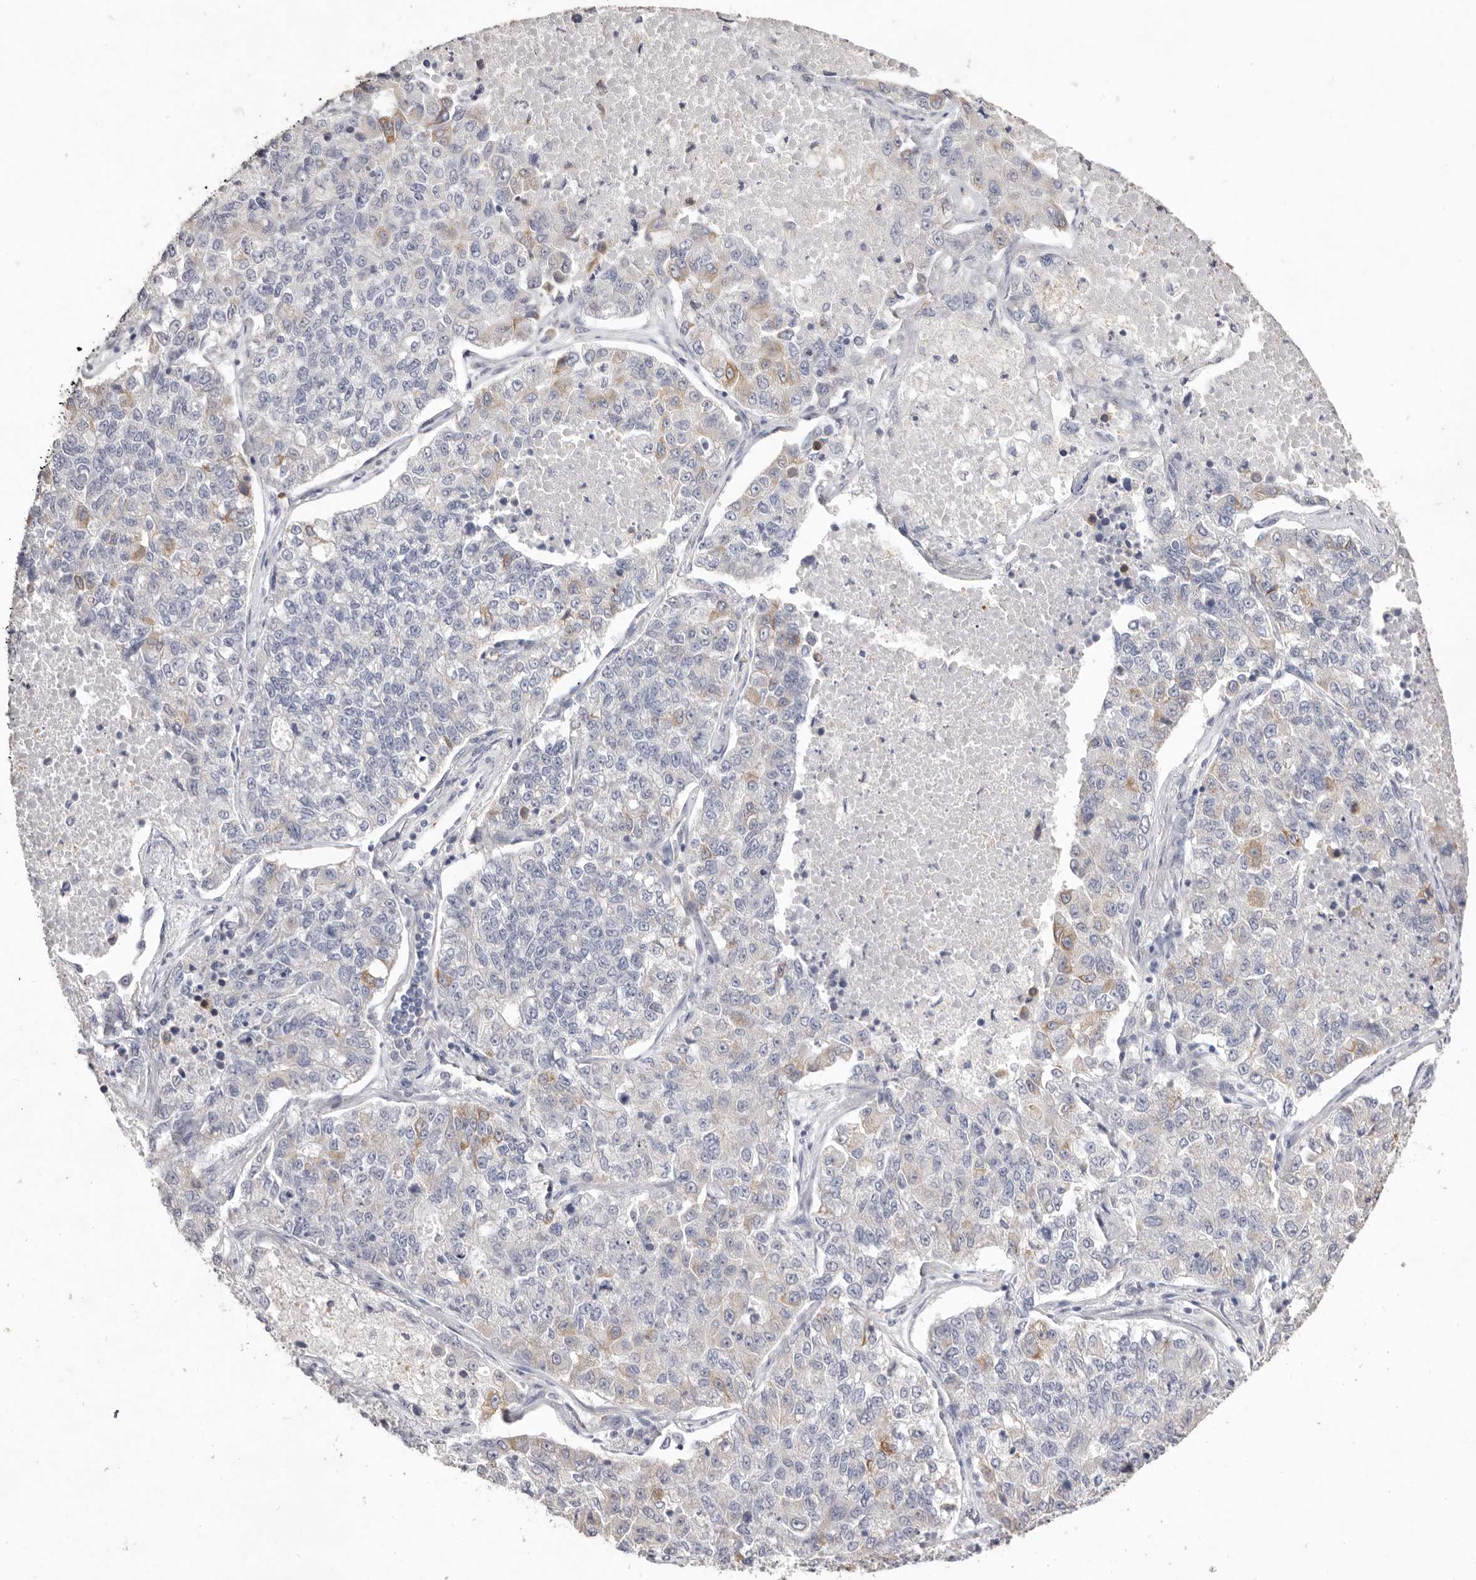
{"staining": {"intensity": "weak", "quantity": "<25%", "location": "cytoplasmic/membranous"}, "tissue": "lung cancer", "cell_type": "Tumor cells", "image_type": "cancer", "snomed": [{"axis": "morphology", "description": "Adenocarcinoma, NOS"}, {"axis": "topography", "description": "Lung"}], "caption": "IHC histopathology image of human lung adenocarcinoma stained for a protein (brown), which shows no expression in tumor cells.", "gene": "ZYG11B", "patient": {"sex": "male", "age": 49}}